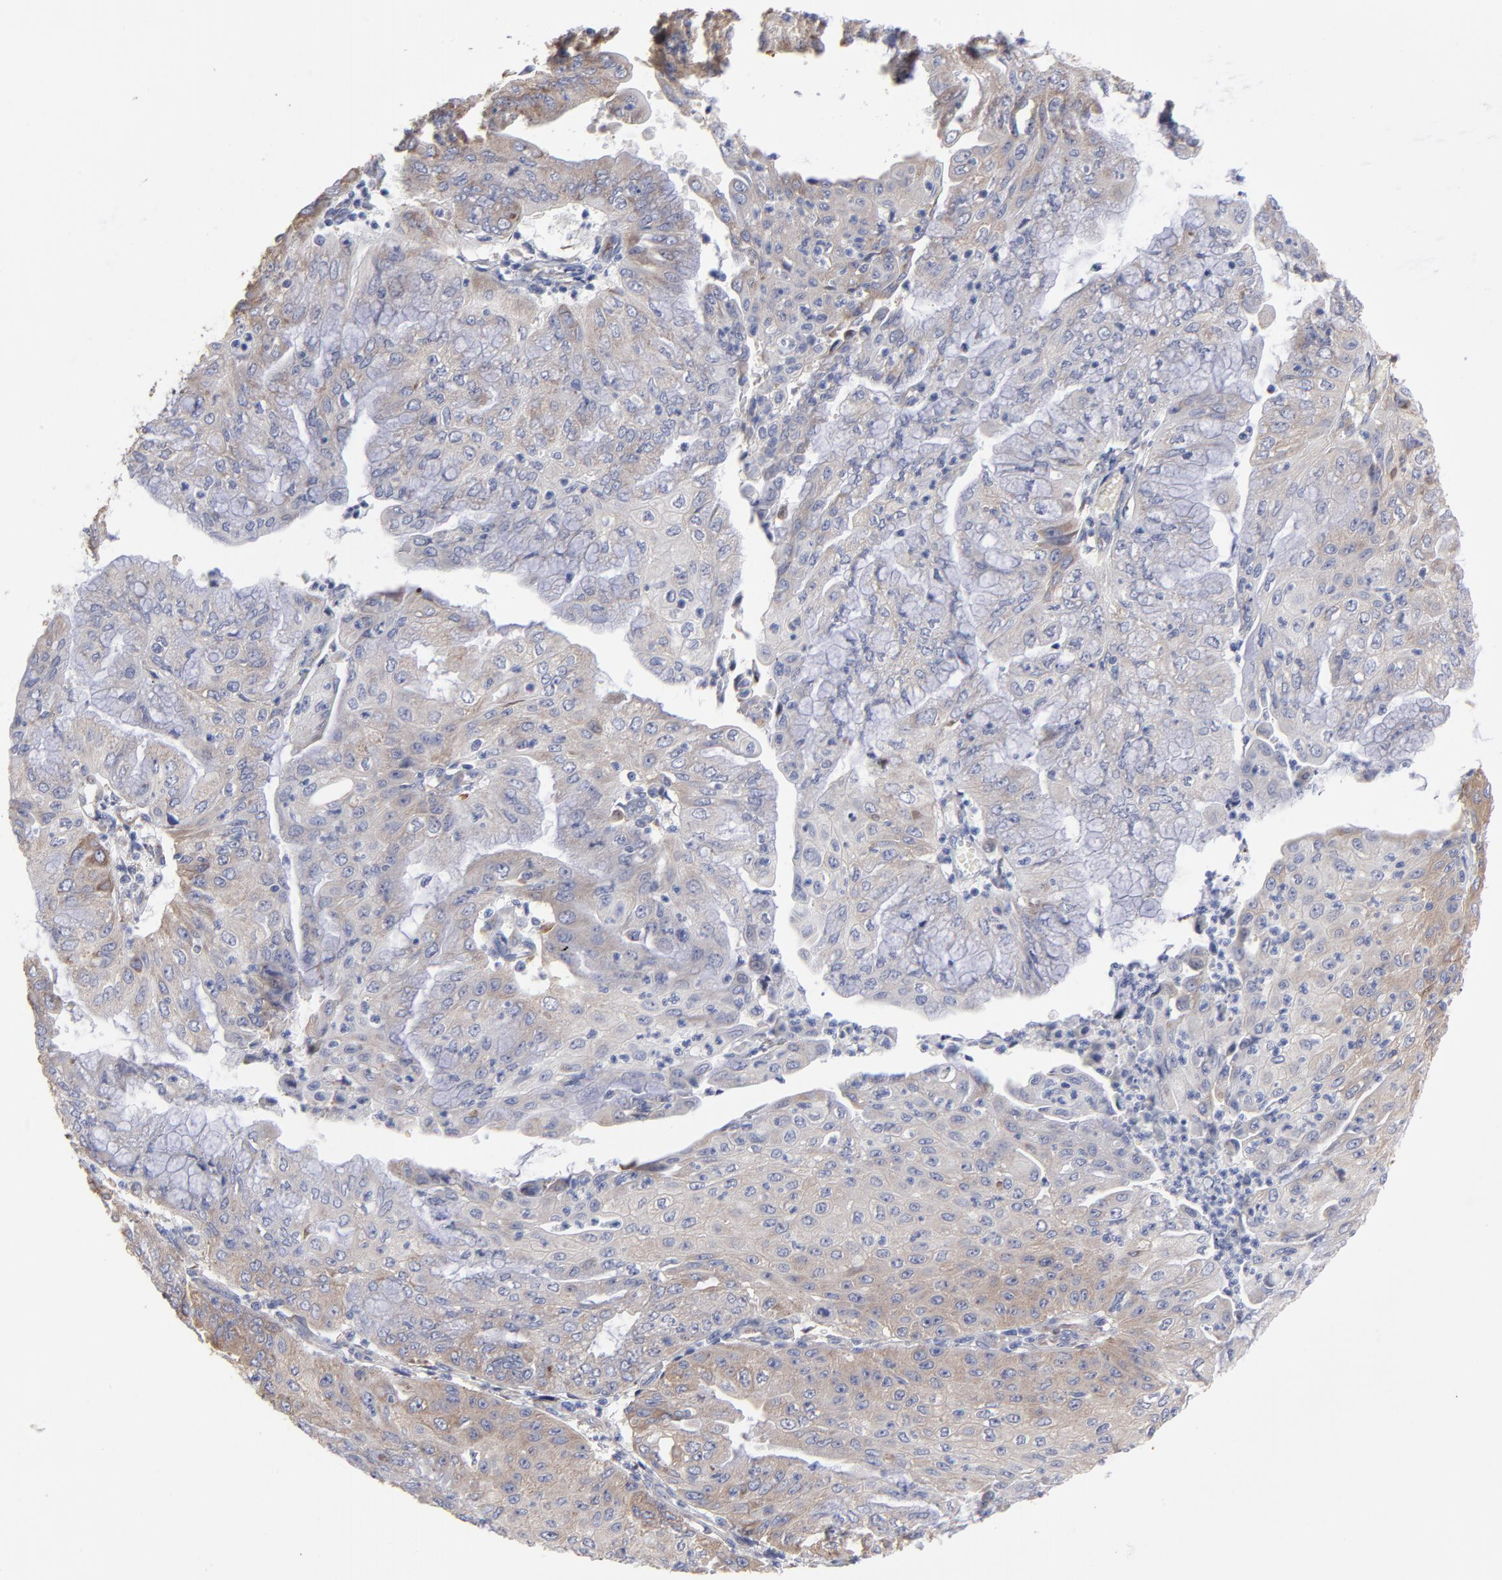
{"staining": {"intensity": "weak", "quantity": "25%-75%", "location": "cytoplasmic/membranous"}, "tissue": "endometrial cancer", "cell_type": "Tumor cells", "image_type": "cancer", "snomed": [{"axis": "morphology", "description": "Adenocarcinoma, NOS"}, {"axis": "topography", "description": "Endometrium"}], "caption": "Endometrial adenocarcinoma was stained to show a protein in brown. There is low levels of weak cytoplasmic/membranous expression in approximately 25%-75% of tumor cells. Nuclei are stained in blue.", "gene": "RPL3", "patient": {"sex": "female", "age": 79}}